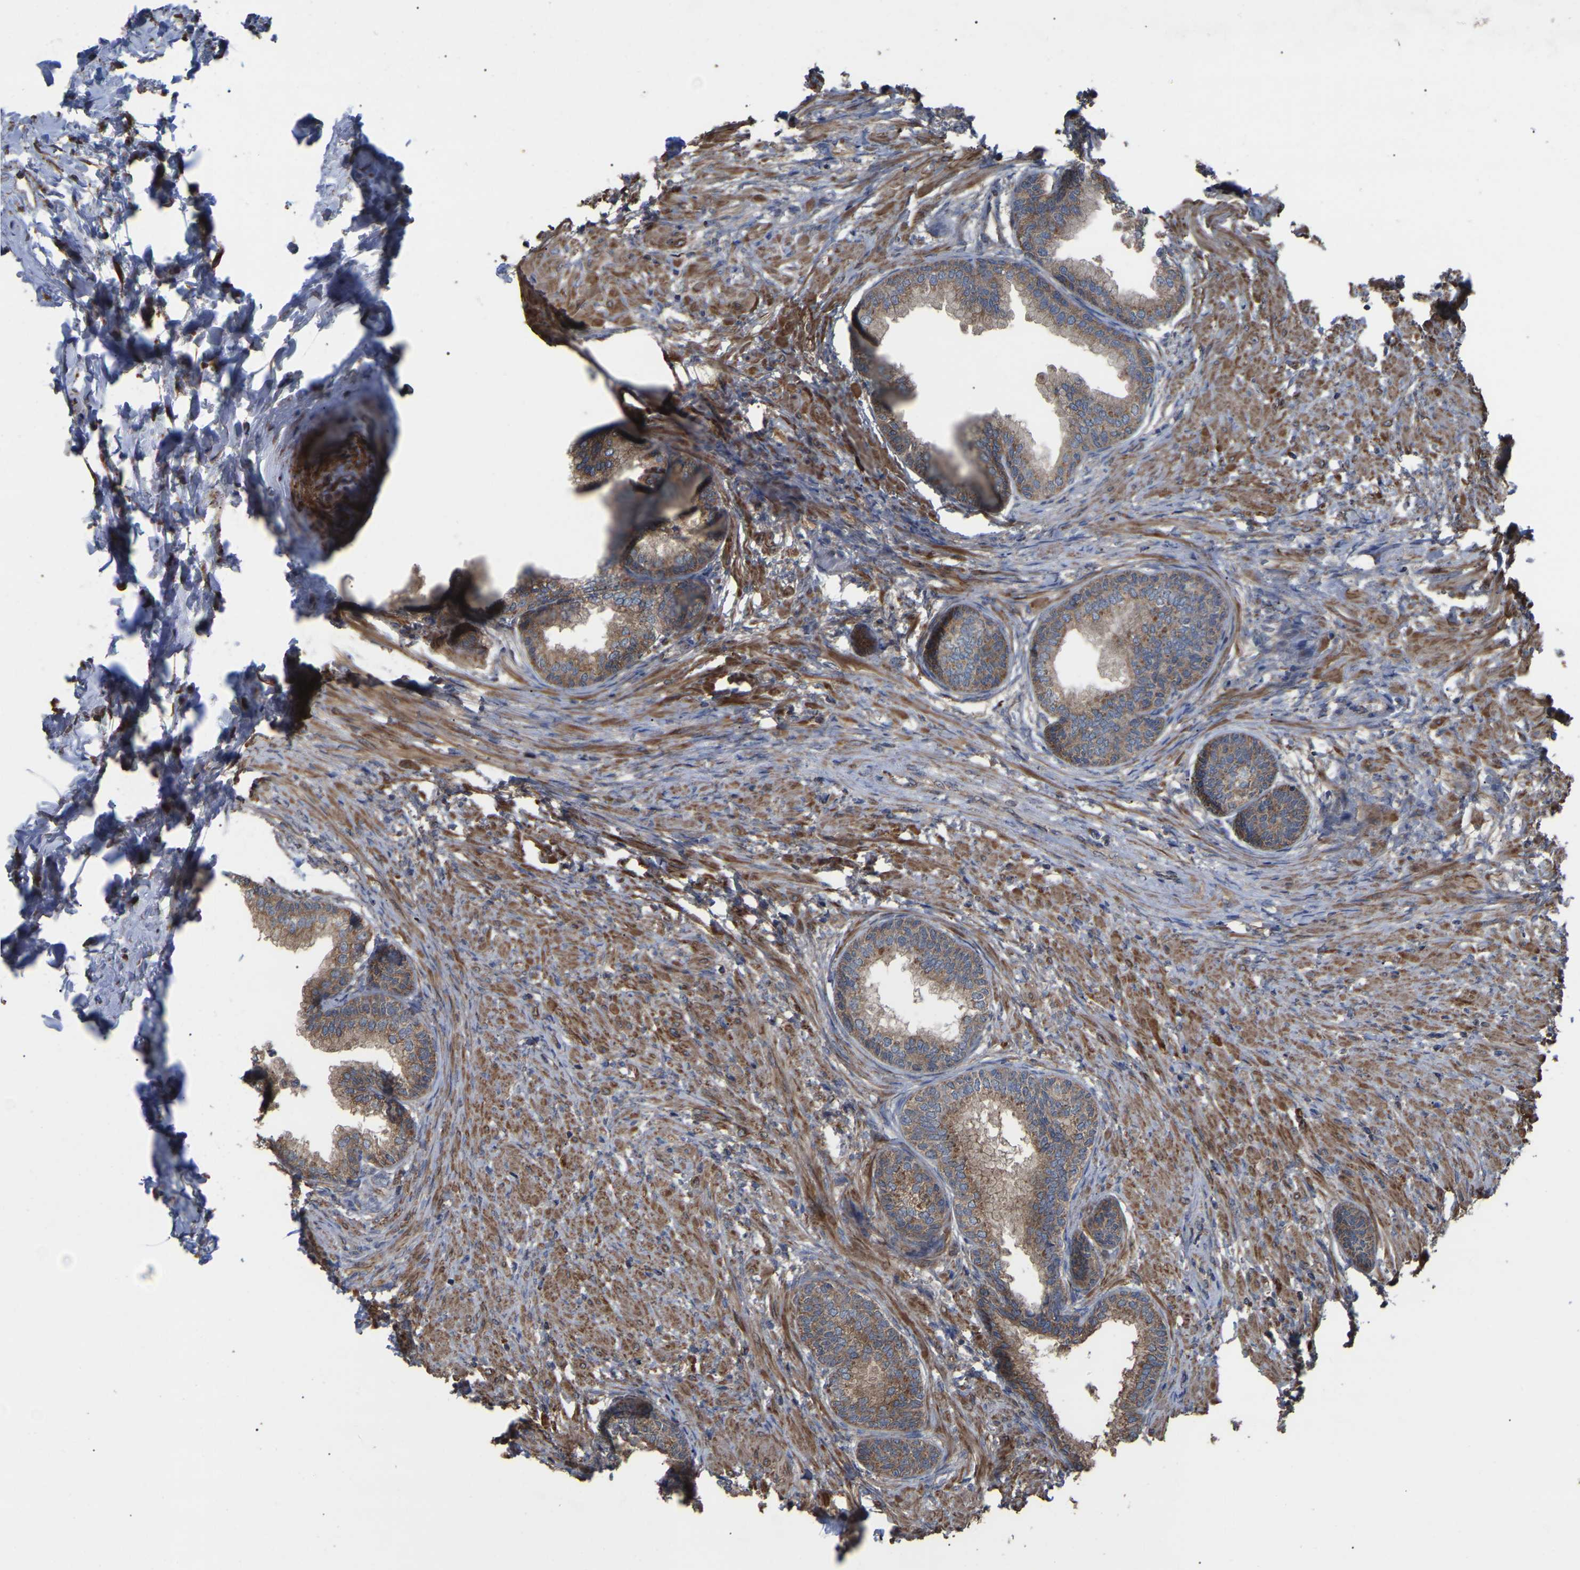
{"staining": {"intensity": "moderate", "quantity": ">75%", "location": "cytoplasmic/membranous"}, "tissue": "prostate", "cell_type": "Glandular cells", "image_type": "normal", "snomed": [{"axis": "morphology", "description": "Normal tissue, NOS"}, {"axis": "topography", "description": "Prostate"}], "caption": "Protein staining displays moderate cytoplasmic/membranous positivity in approximately >75% of glandular cells in benign prostate.", "gene": "GCC1", "patient": {"sex": "male", "age": 76}}